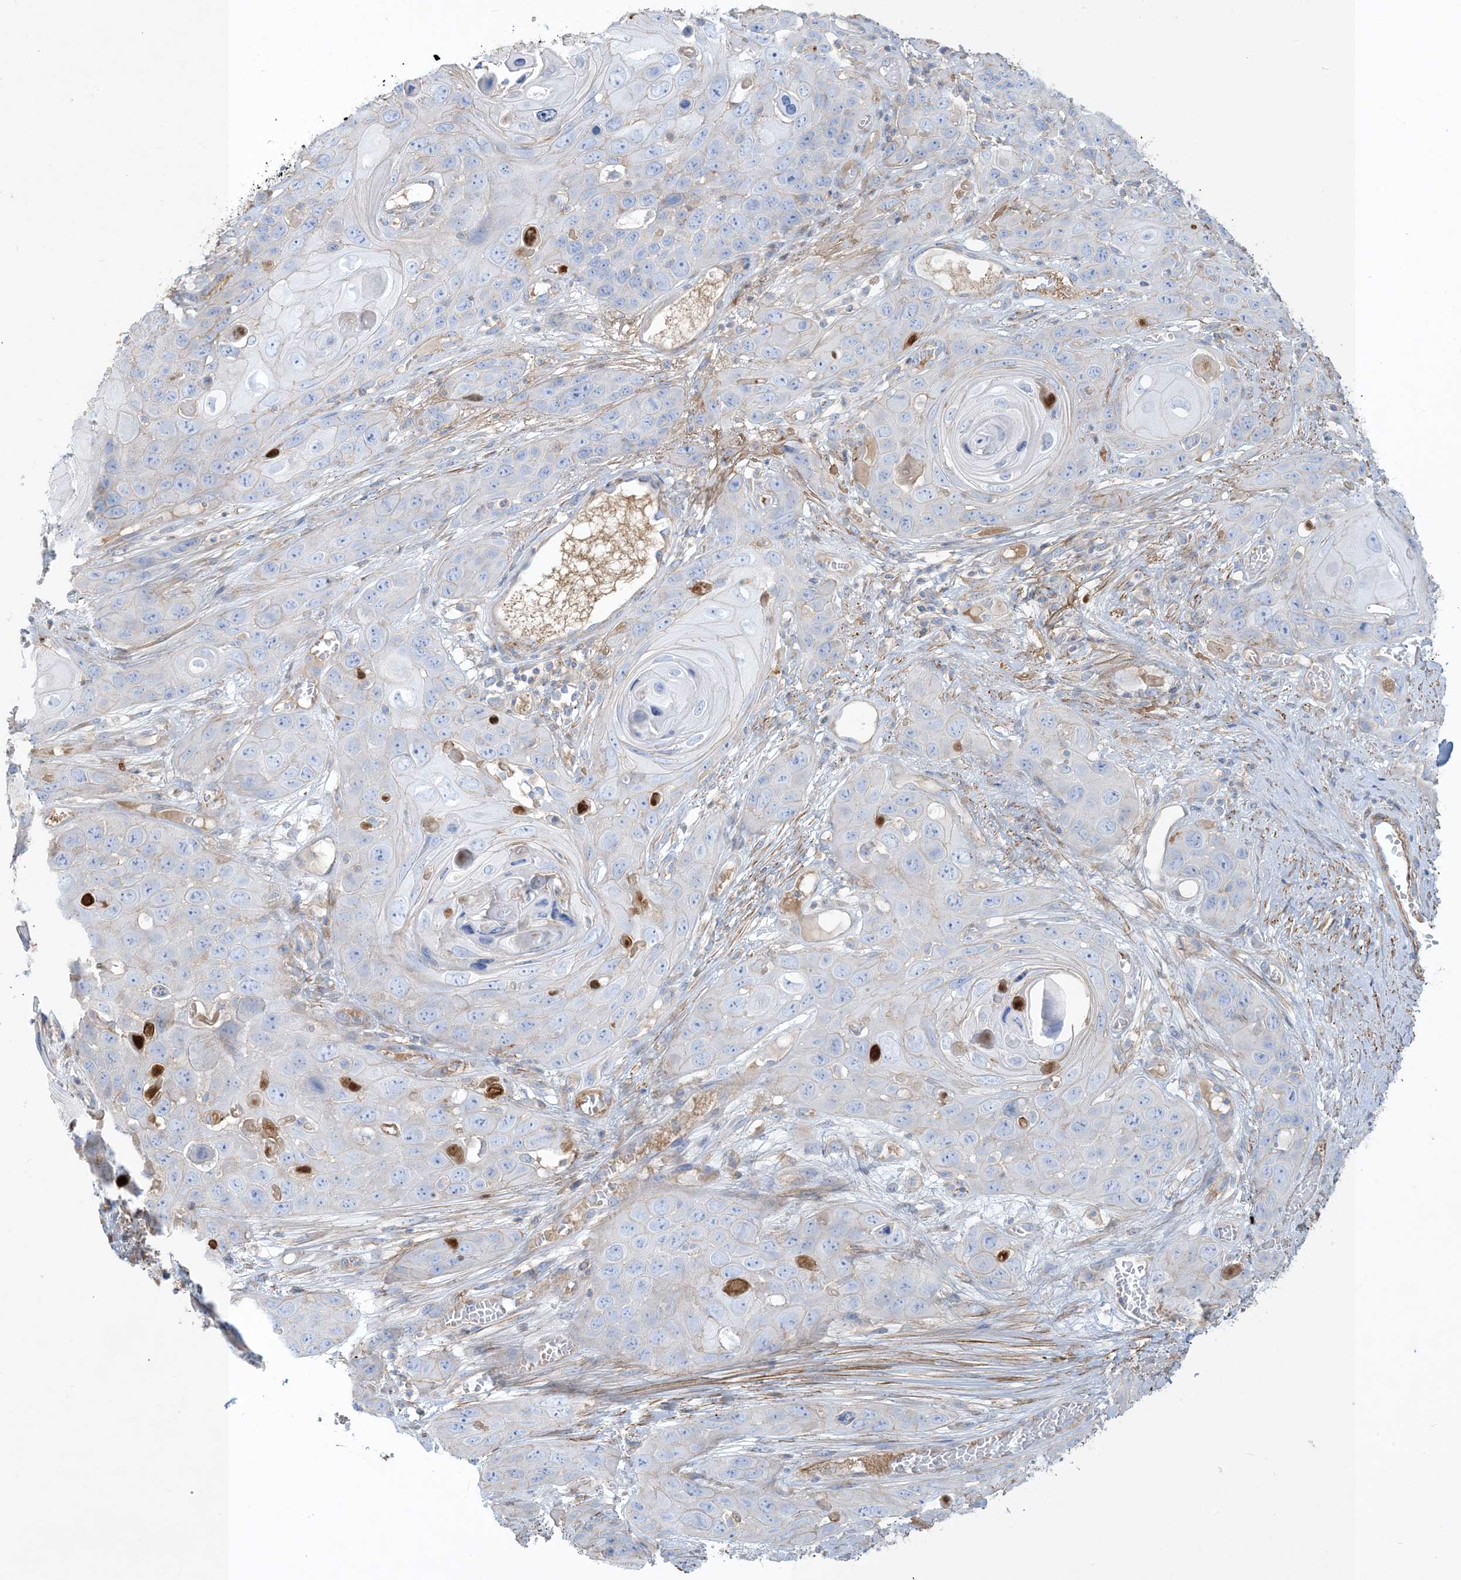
{"staining": {"intensity": "negative", "quantity": "none", "location": "none"}, "tissue": "skin cancer", "cell_type": "Tumor cells", "image_type": "cancer", "snomed": [{"axis": "morphology", "description": "Squamous cell carcinoma, NOS"}, {"axis": "topography", "description": "Skin"}], "caption": "IHC image of neoplastic tissue: skin cancer (squamous cell carcinoma) stained with DAB (3,3'-diaminobenzidine) exhibits no significant protein staining in tumor cells.", "gene": "GTF3C2", "patient": {"sex": "male", "age": 55}}